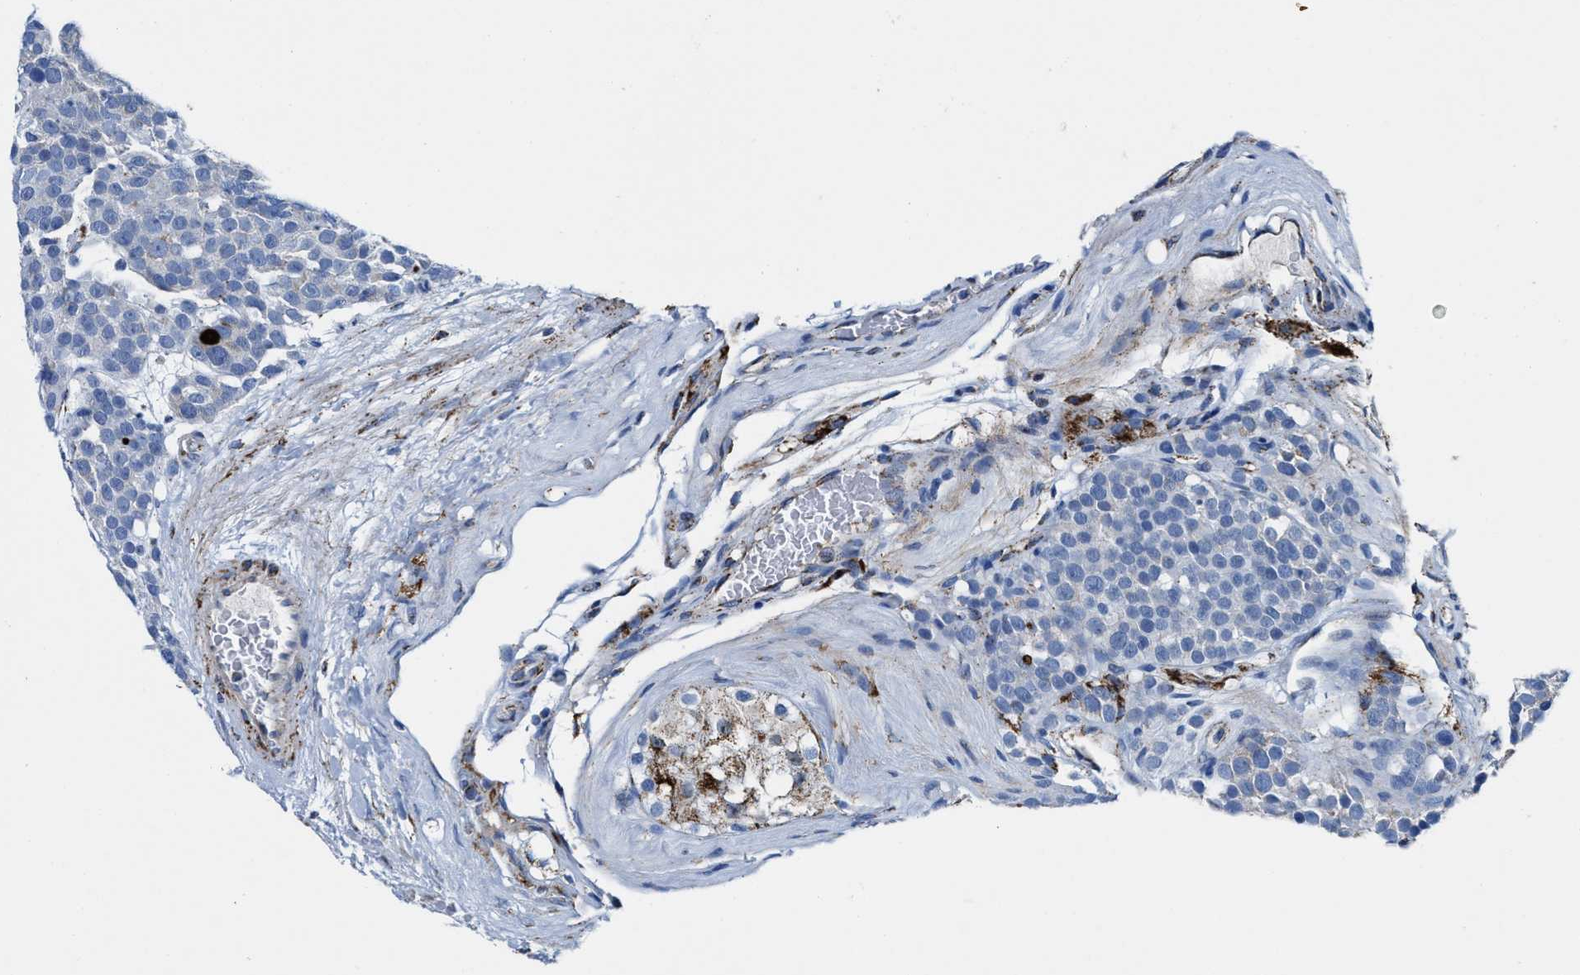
{"staining": {"intensity": "negative", "quantity": "none", "location": "none"}, "tissue": "testis cancer", "cell_type": "Tumor cells", "image_type": "cancer", "snomed": [{"axis": "morphology", "description": "Seminoma, NOS"}, {"axis": "topography", "description": "Testis"}], "caption": "Immunohistochemistry histopathology image of testis cancer (seminoma) stained for a protein (brown), which demonstrates no expression in tumor cells. (IHC, brightfield microscopy, high magnification).", "gene": "ALDH1B1", "patient": {"sex": "male", "age": 71}}